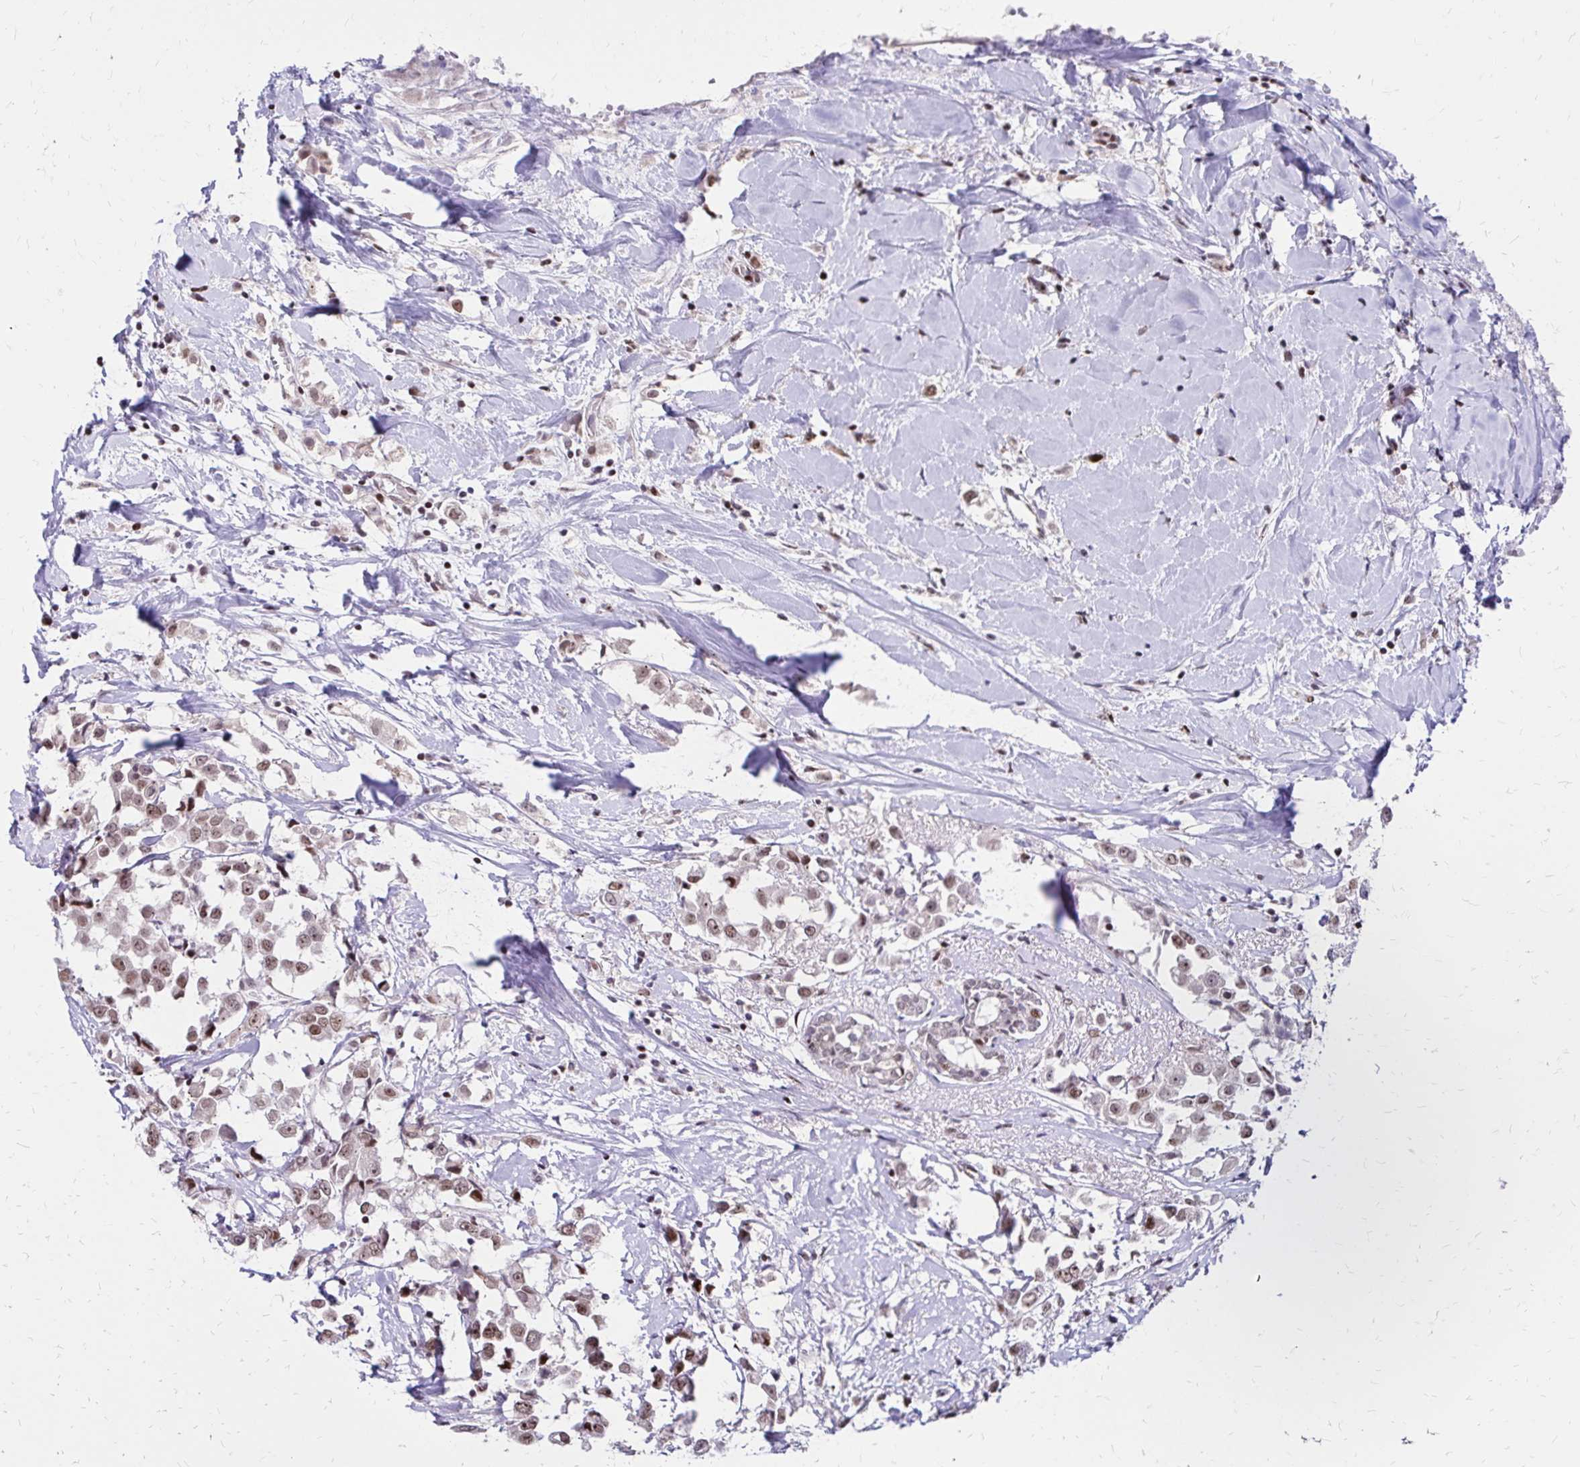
{"staining": {"intensity": "weak", "quantity": "25%-75%", "location": "nuclear"}, "tissue": "breast cancer", "cell_type": "Tumor cells", "image_type": "cancer", "snomed": [{"axis": "morphology", "description": "Duct carcinoma"}, {"axis": "topography", "description": "Breast"}], "caption": "Tumor cells demonstrate weak nuclear expression in about 25%-75% of cells in breast infiltrating ductal carcinoma.", "gene": "TOB1", "patient": {"sex": "female", "age": 61}}